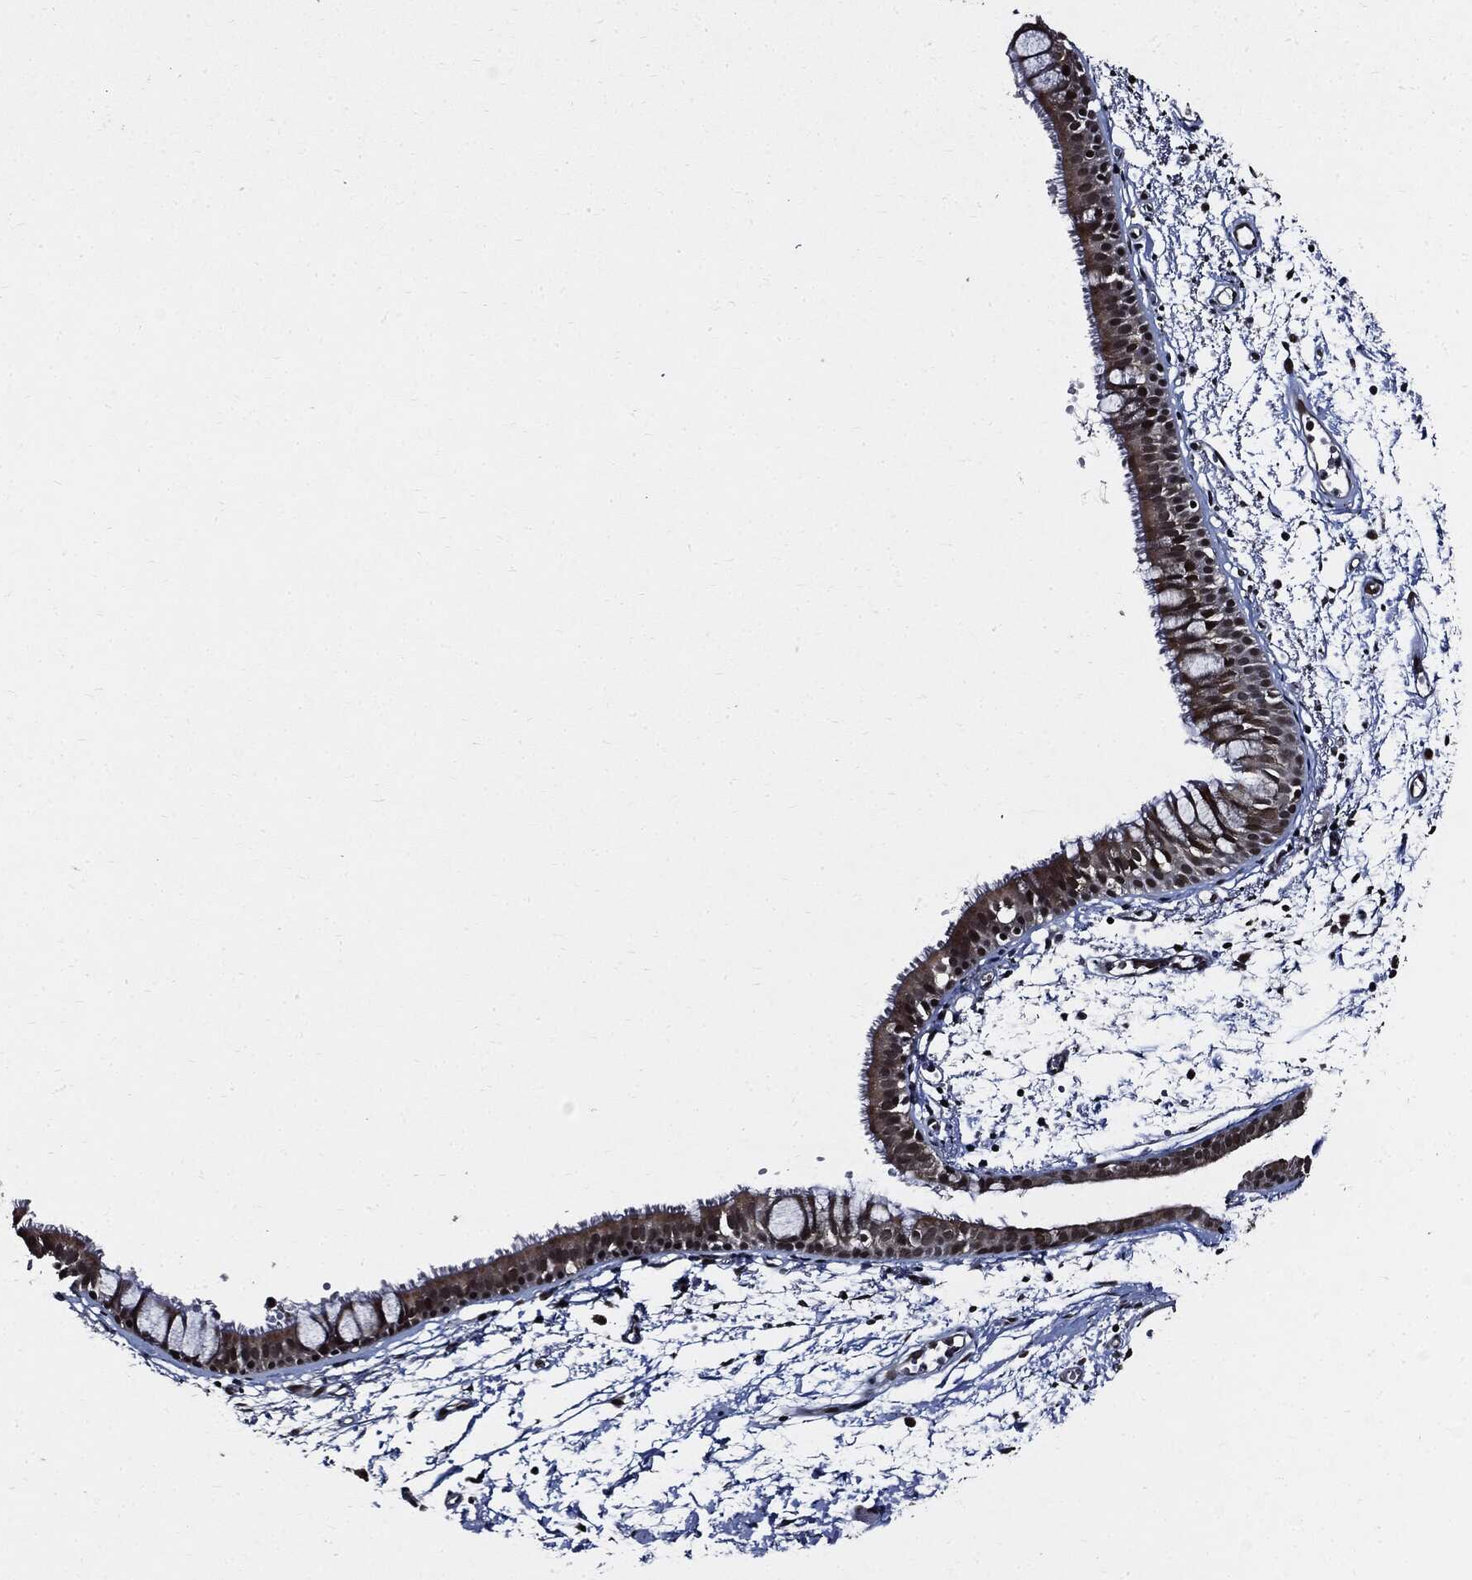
{"staining": {"intensity": "moderate", "quantity": ">75%", "location": "cytoplasmic/membranous,nuclear"}, "tissue": "bronchus", "cell_type": "Respiratory epithelial cells", "image_type": "normal", "snomed": [{"axis": "morphology", "description": "Normal tissue, NOS"}, {"axis": "topography", "description": "Cartilage tissue"}, {"axis": "topography", "description": "Bronchus"}], "caption": "Human bronchus stained for a protein (brown) shows moderate cytoplasmic/membranous,nuclear positive expression in about >75% of respiratory epithelial cells.", "gene": "SUGT1", "patient": {"sex": "male", "age": 66}}